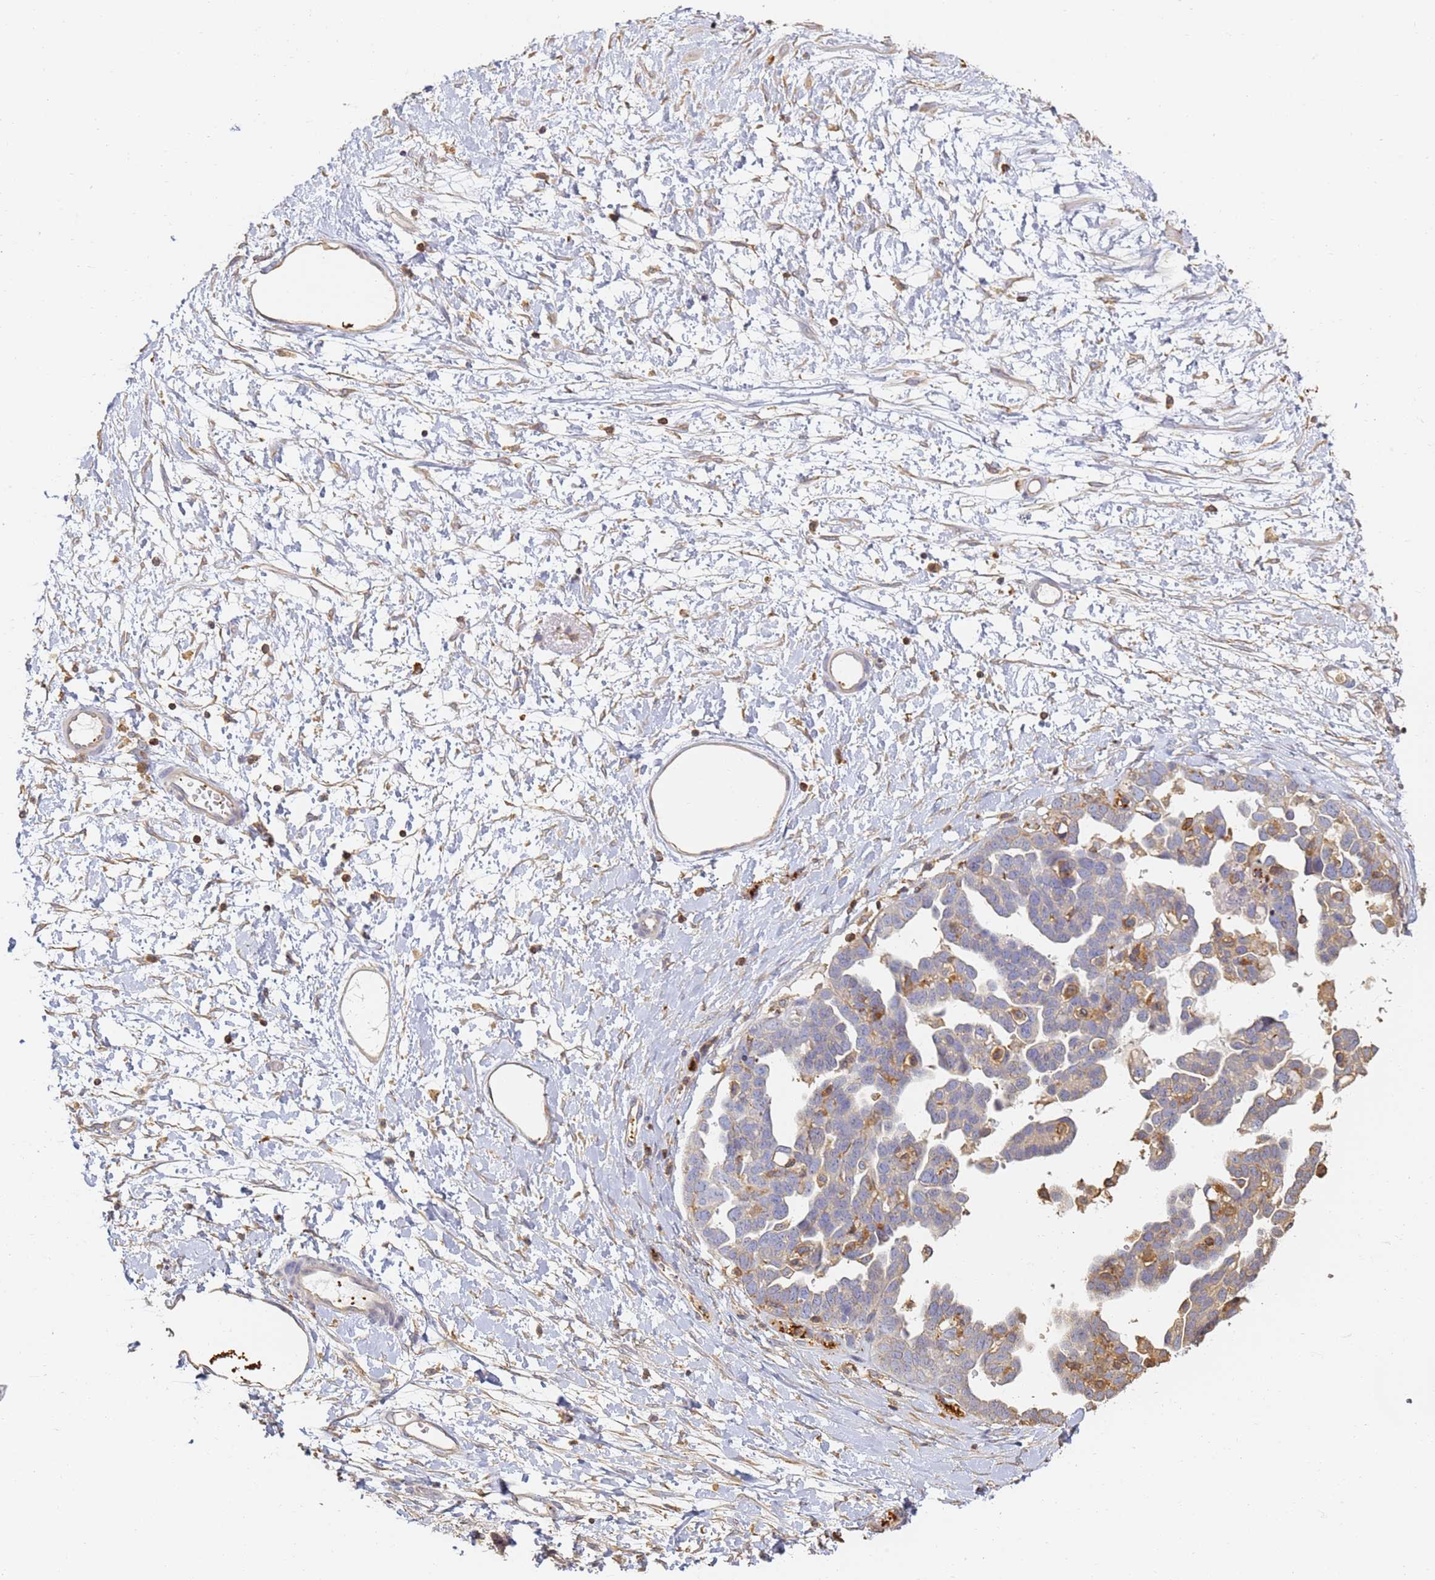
{"staining": {"intensity": "negative", "quantity": "none", "location": "none"}, "tissue": "ovarian cancer", "cell_type": "Tumor cells", "image_type": "cancer", "snomed": [{"axis": "morphology", "description": "Cystadenocarcinoma, serous, NOS"}, {"axis": "topography", "description": "Ovary"}], "caption": "This is an IHC image of serous cystadenocarcinoma (ovarian). There is no positivity in tumor cells.", "gene": "BIN2", "patient": {"sex": "female", "age": 54}}